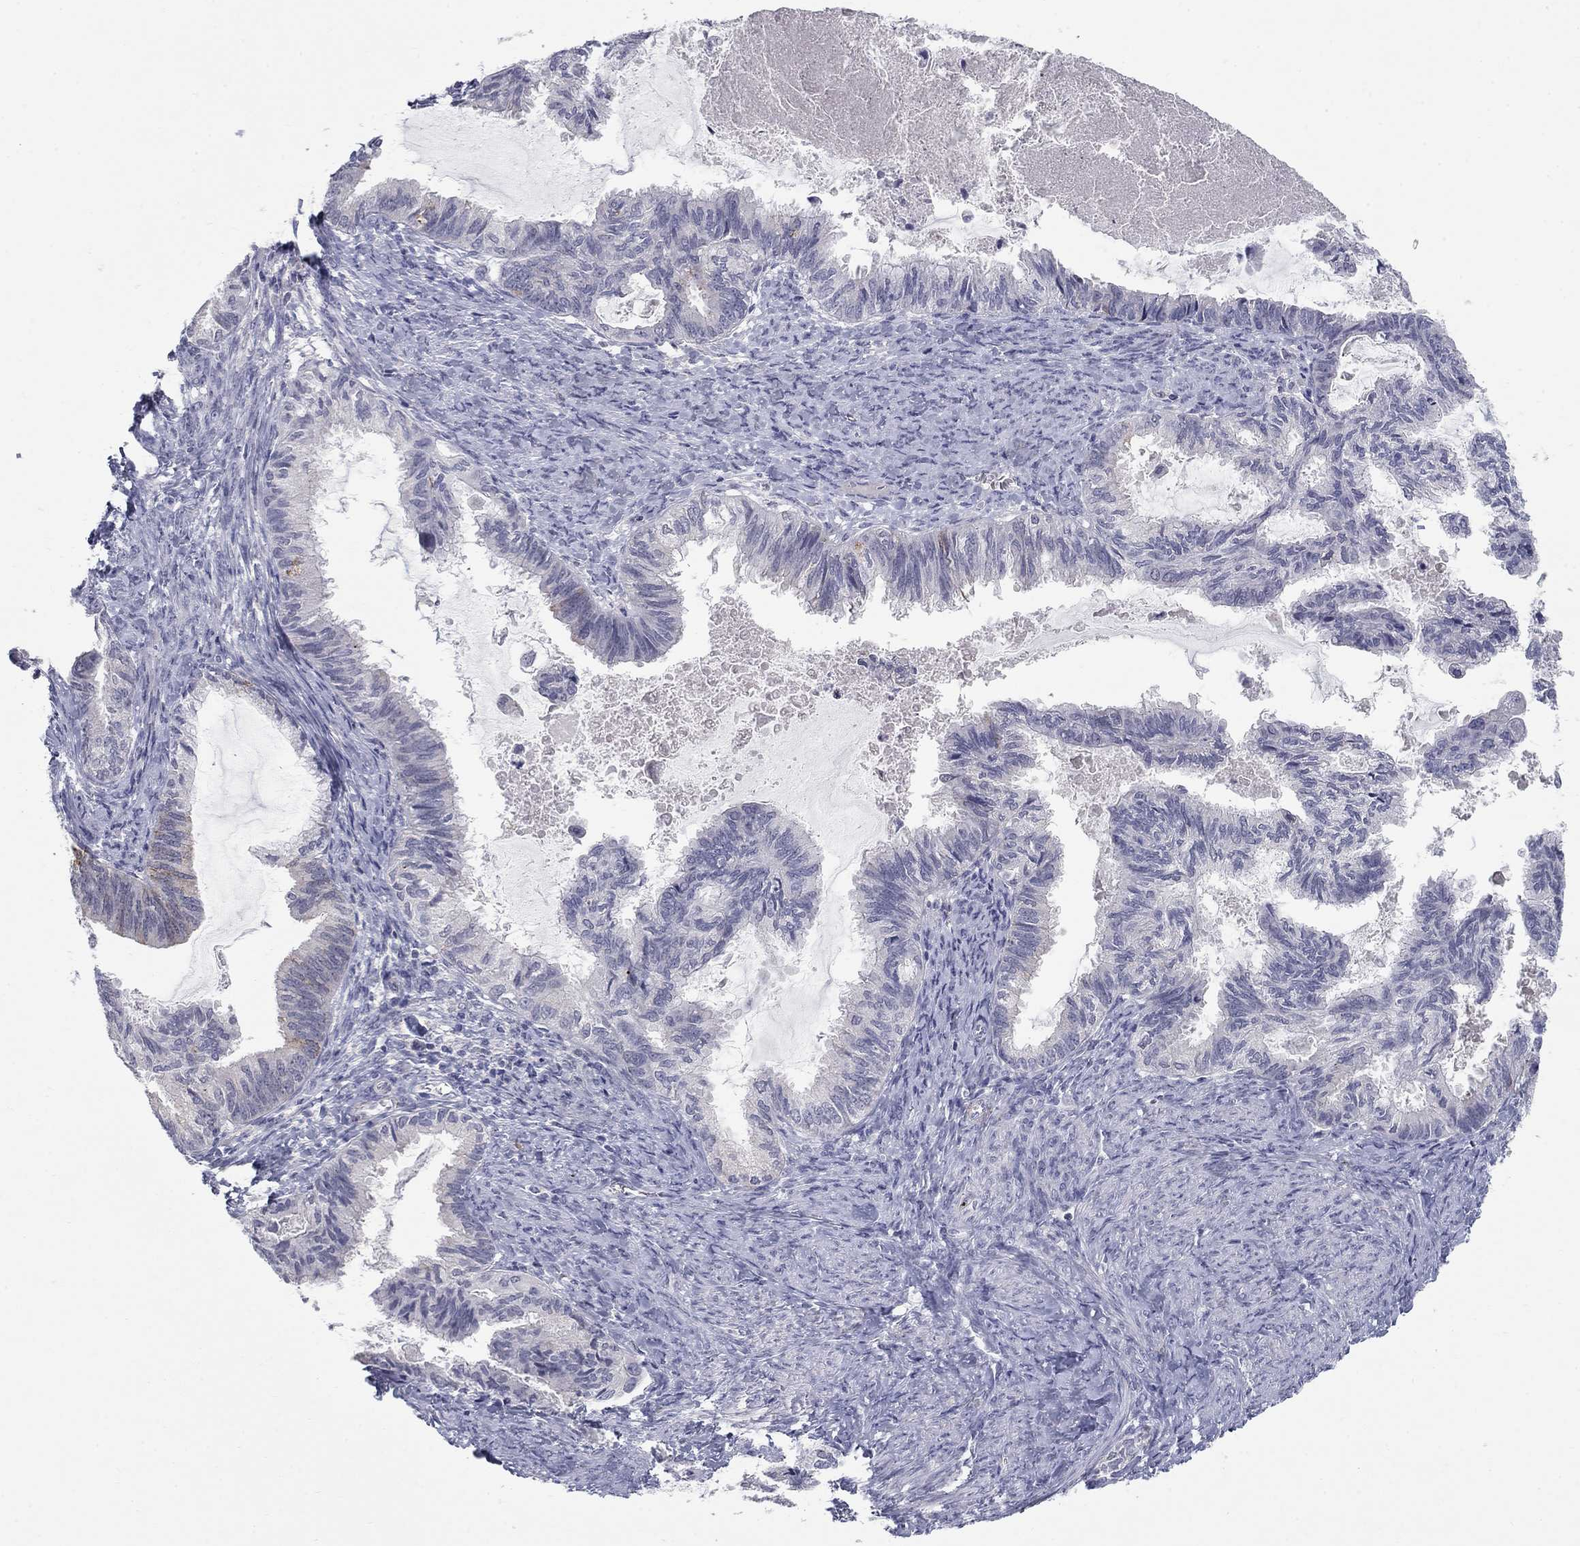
{"staining": {"intensity": "negative", "quantity": "none", "location": "none"}, "tissue": "endometrial cancer", "cell_type": "Tumor cells", "image_type": "cancer", "snomed": [{"axis": "morphology", "description": "Adenocarcinoma, NOS"}, {"axis": "topography", "description": "Endometrium"}], "caption": "Tumor cells are negative for protein expression in human adenocarcinoma (endometrial).", "gene": "NTRK2", "patient": {"sex": "female", "age": 86}}